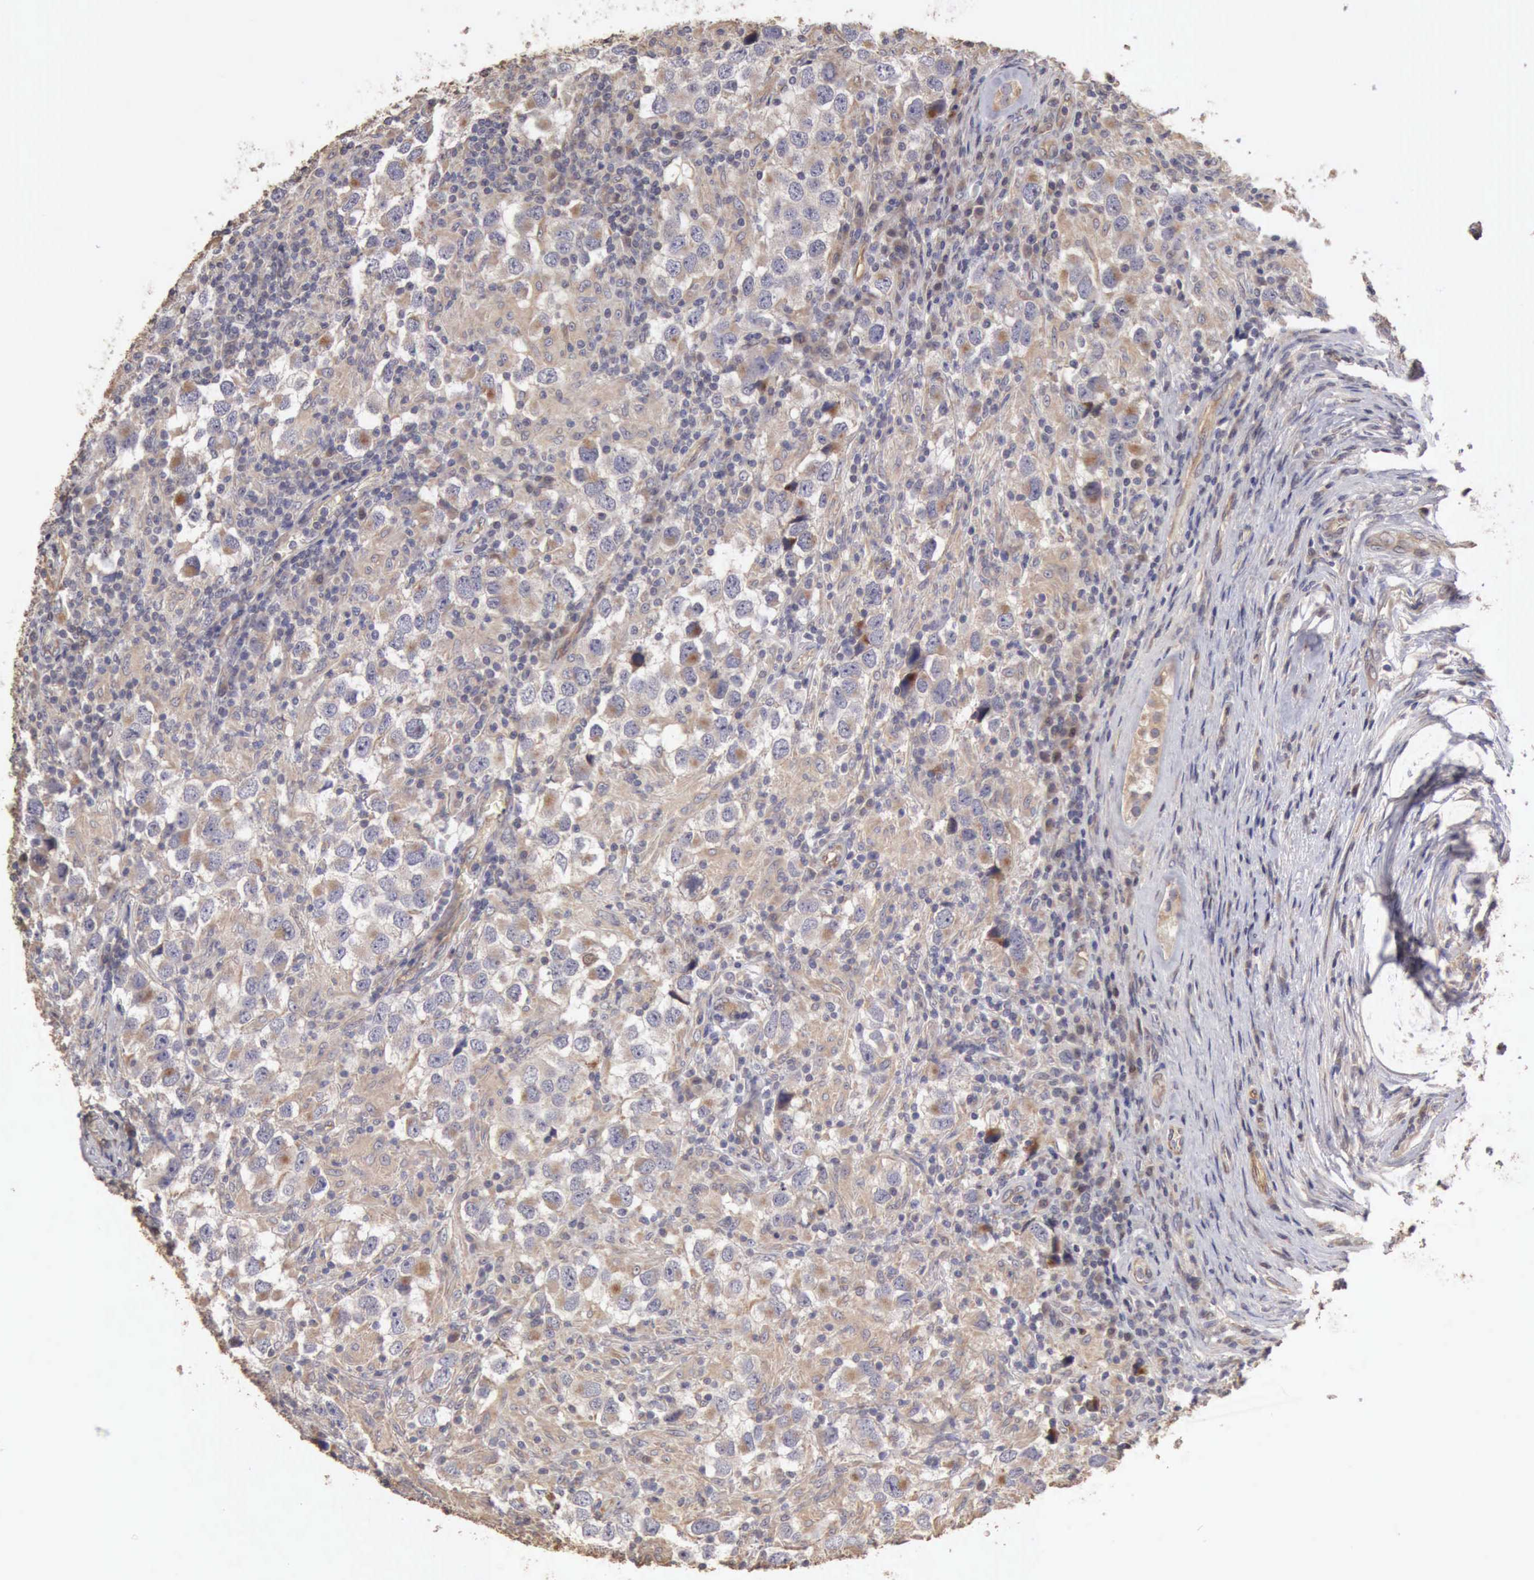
{"staining": {"intensity": "negative", "quantity": "none", "location": "none"}, "tissue": "testis cancer", "cell_type": "Tumor cells", "image_type": "cancer", "snomed": [{"axis": "morphology", "description": "Carcinoma, Embryonal, NOS"}, {"axis": "topography", "description": "Testis"}], "caption": "The image reveals no significant expression in tumor cells of testis embryonal carcinoma.", "gene": "BMX", "patient": {"sex": "male", "age": 21}}